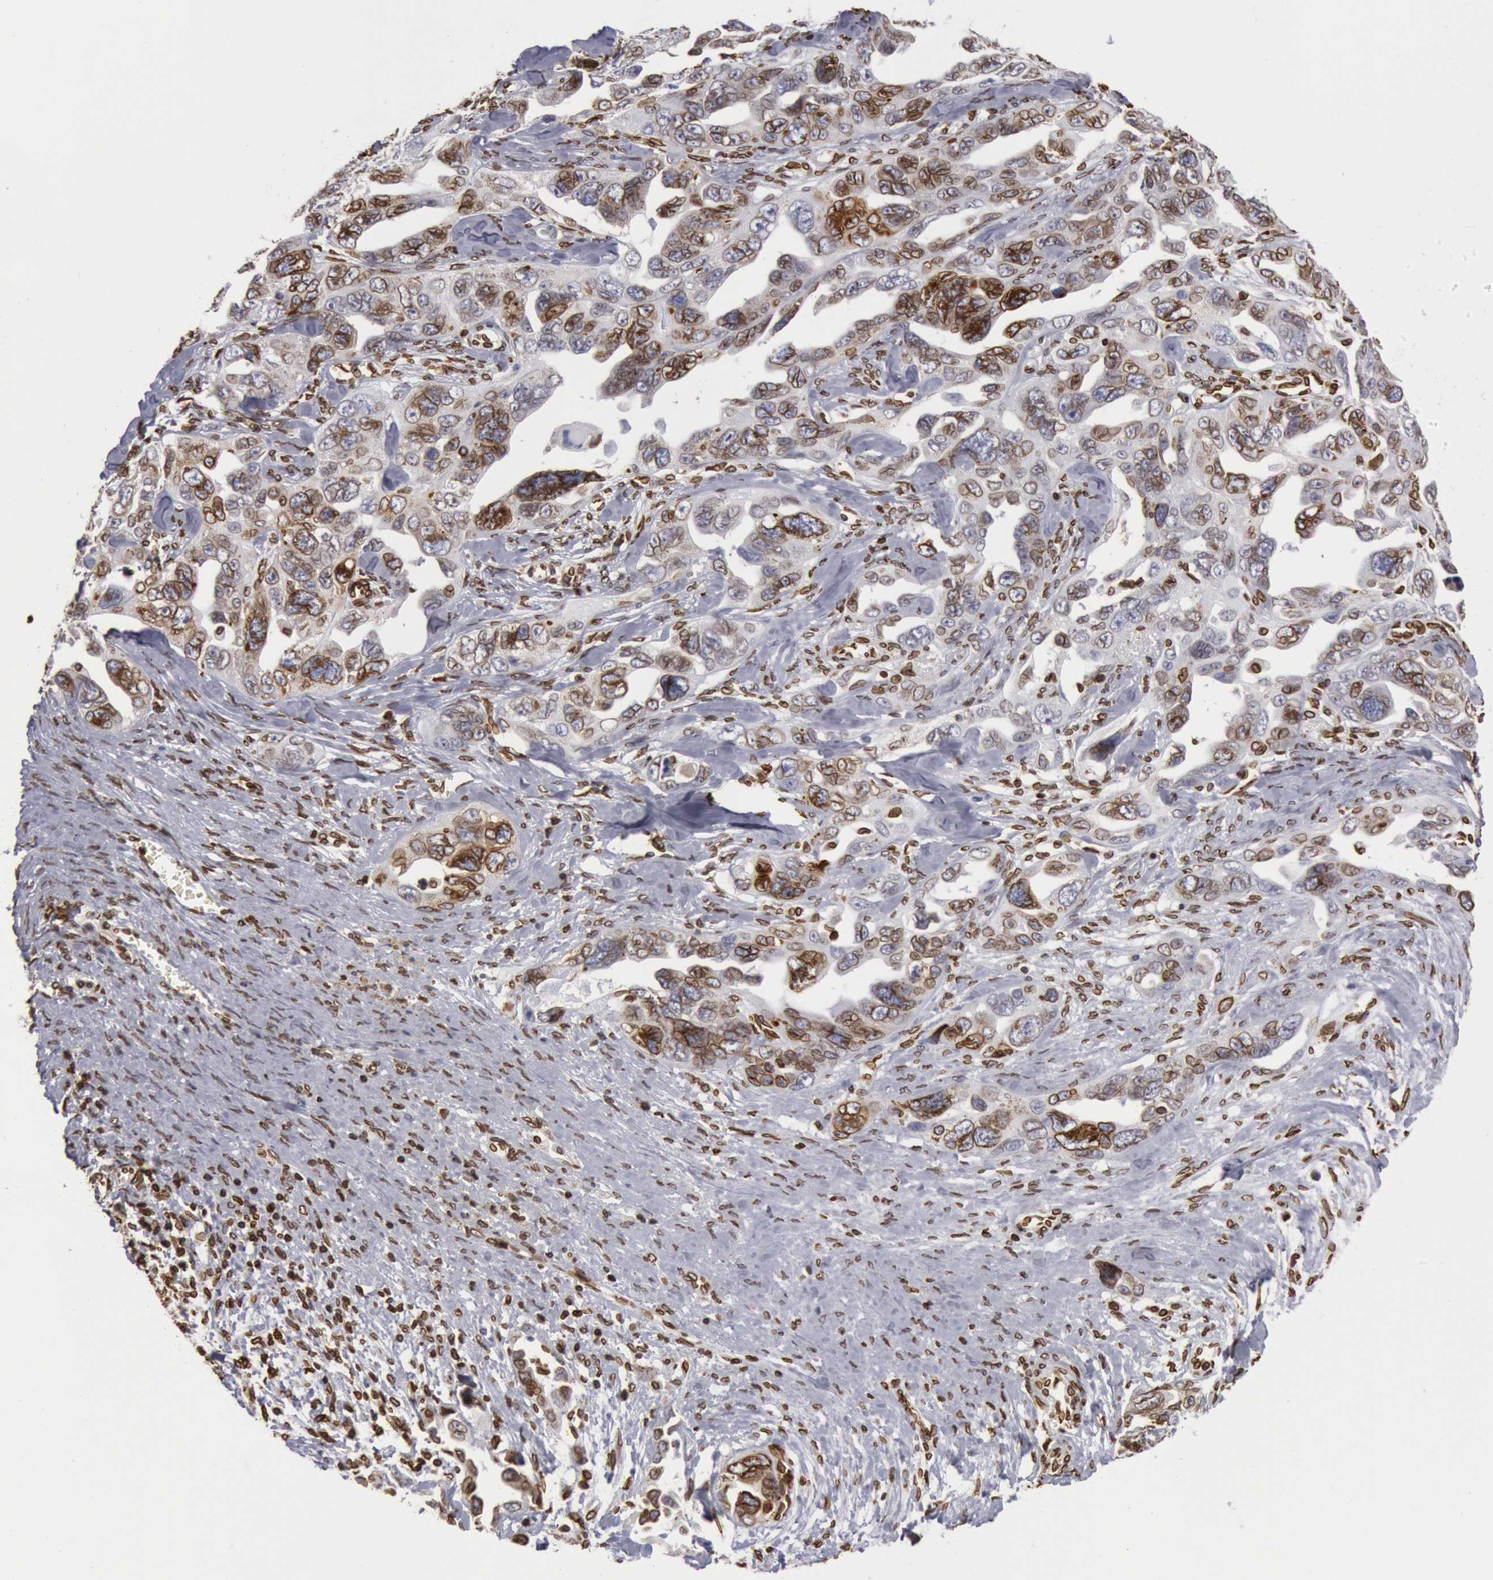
{"staining": {"intensity": "moderate", "quantity": "25%-75%", "location": "cytoplasmic/membranous,nuclear"}, "tissue": "ovarian cancer", "cell_type": "Tumor cells", "image_type": "cancer", "snomed": [{"axis": "morphology", "description": "Cystadenocarcinoma, serous, NOS"}, {"axis": "topography", "description": "Ovary"}], "caption": "Protein positivity by immunohistochemistry demonstrates moderate cytoplasmic/membranous and nuclear positivity in approximately 25%-75% of tumor cells in ovarian cancer.", "gene": "SUN2", "patient": {"sex": "female", "age": 63}}